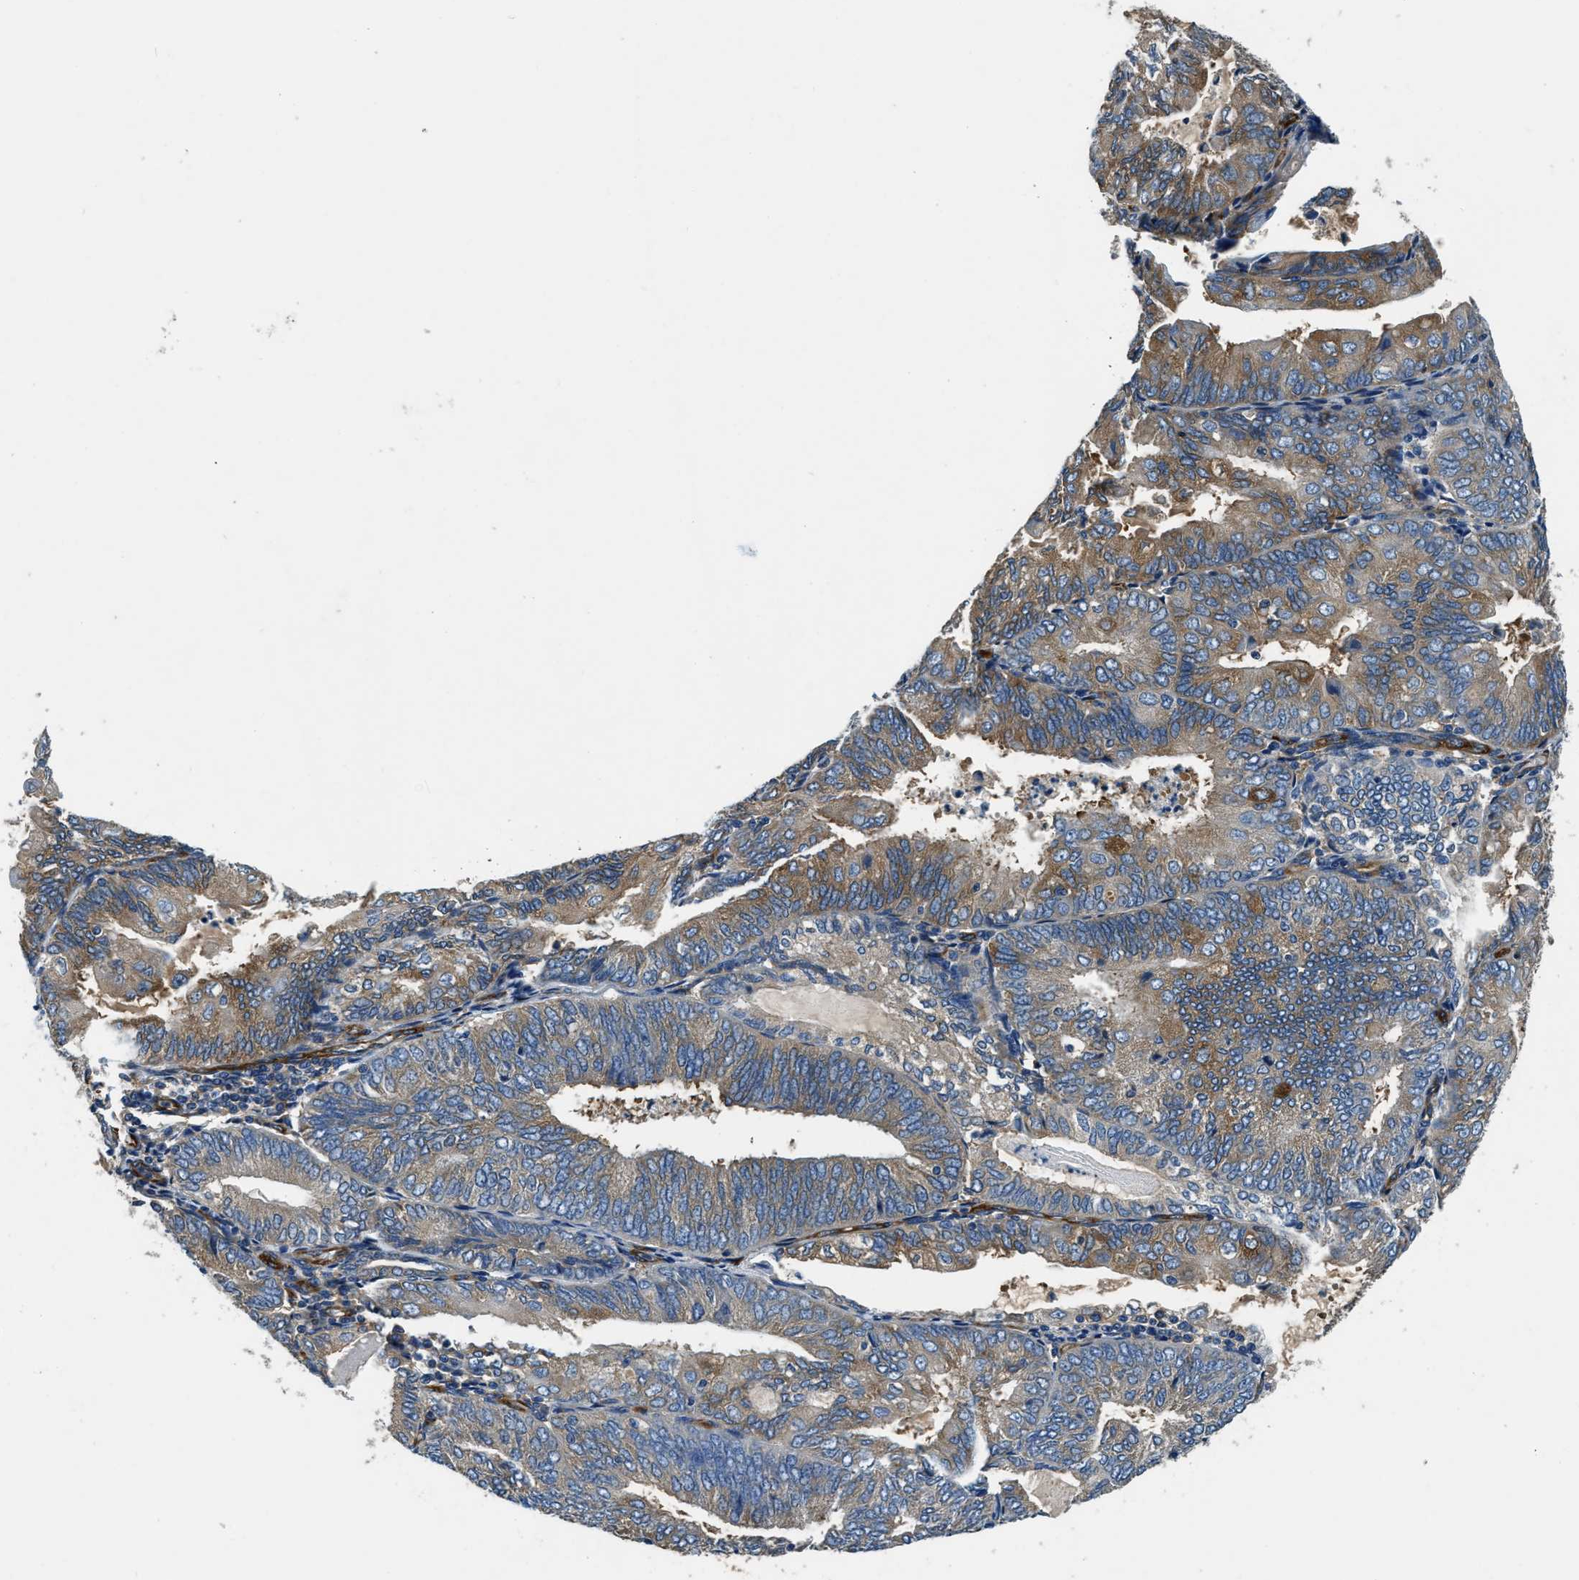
{"staining": {"intensity": "weak", "quantity": "25%-75%", "location": "cytoplasmic/membranous"}, "tissue": "endometrial cancer", "cell_type": "Tumor cells", "image_type": "cancer", "snomed": [{"axis": "morphology", "description": "Adenocarcinoma, NOS"}, {"axis": "topography", "description": "Endometrium"}], "caption": "Immunohistochemical staining of adenocarcinoma (endometrial) demonstrates low levels of weak cytoplasmic/membranous protein positivity in about 25%-75% of tumor cells. The staining is performed using DAB (3,3'-diaminobenzidine) brown chromogen to label protein expression. The nuclei are counter-stained blue using hematoxylin.", "gene": "EEA1", "patient": {"sex": "female", "age": 81}}